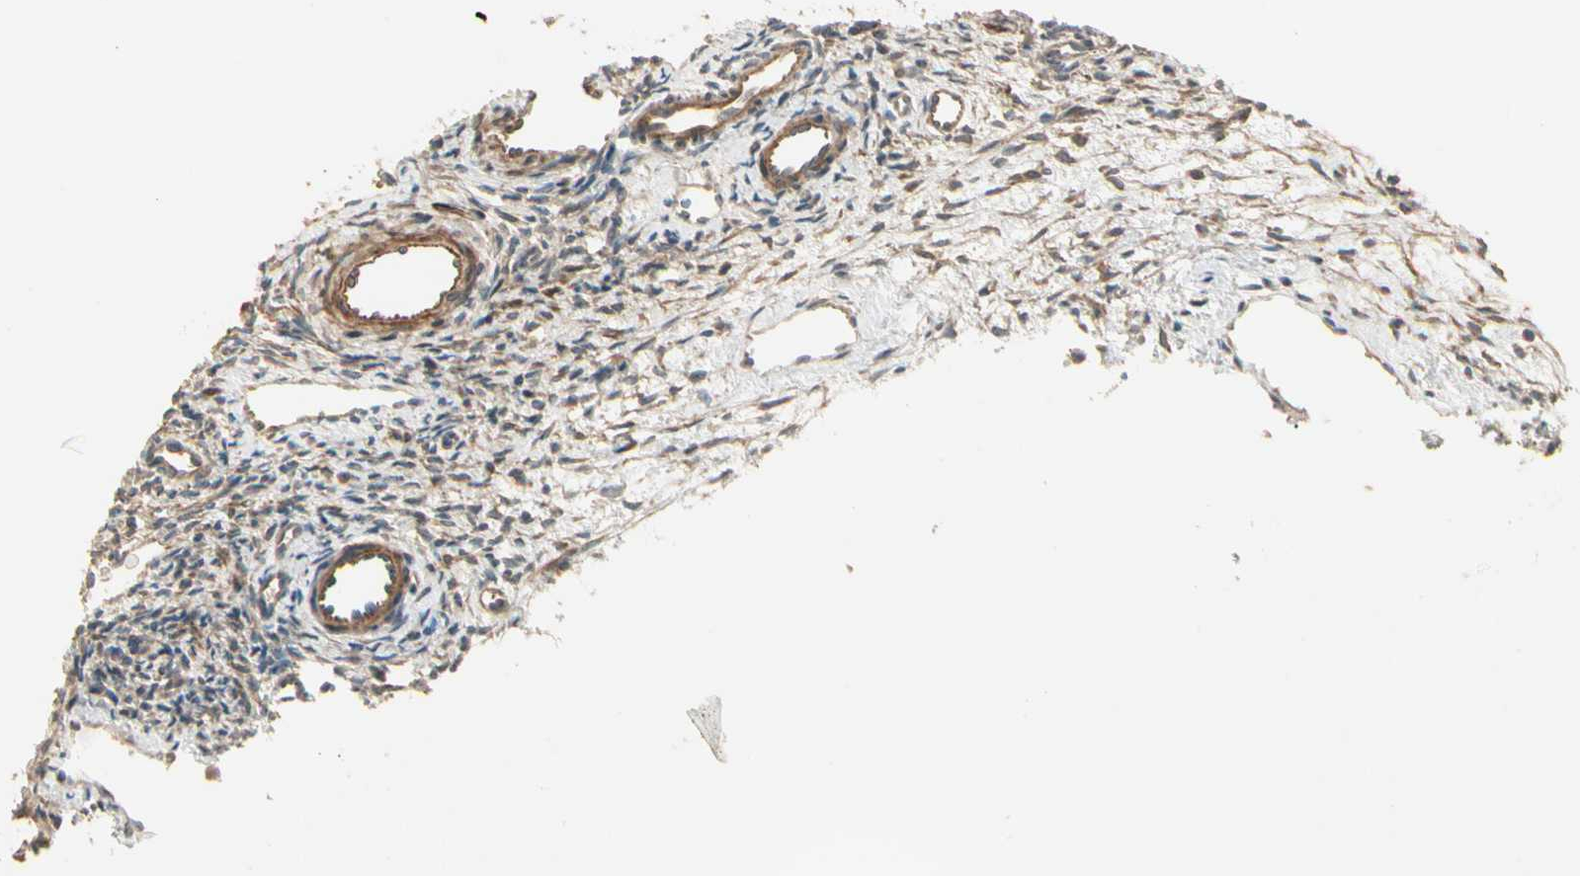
{"staining": {"intensity": "weak", "quantity": "25%-75%", "location": "cytoplasmic/membranous"}, "tissue": "ovary", "cell_type": "Ovarian stroma cells", "image_type": "normal", "snomed": [{"axis": "morphology", "description": "Normal tissue, NOS"}, {"axis": "topography", "description": "Ovary"}], "caption": "DAB (3,3'-diaminobenzidine) immunohistochemical staining of unremarkable human ovary demonstrates weak cytoplasmic/membranous protein staining in about 25%-75% of ovarian stroma cells. (IHC, brightfield microscopy, high magnification).", "gene": "ACVR1", "patient": {"sex": "female", "age": 33}}